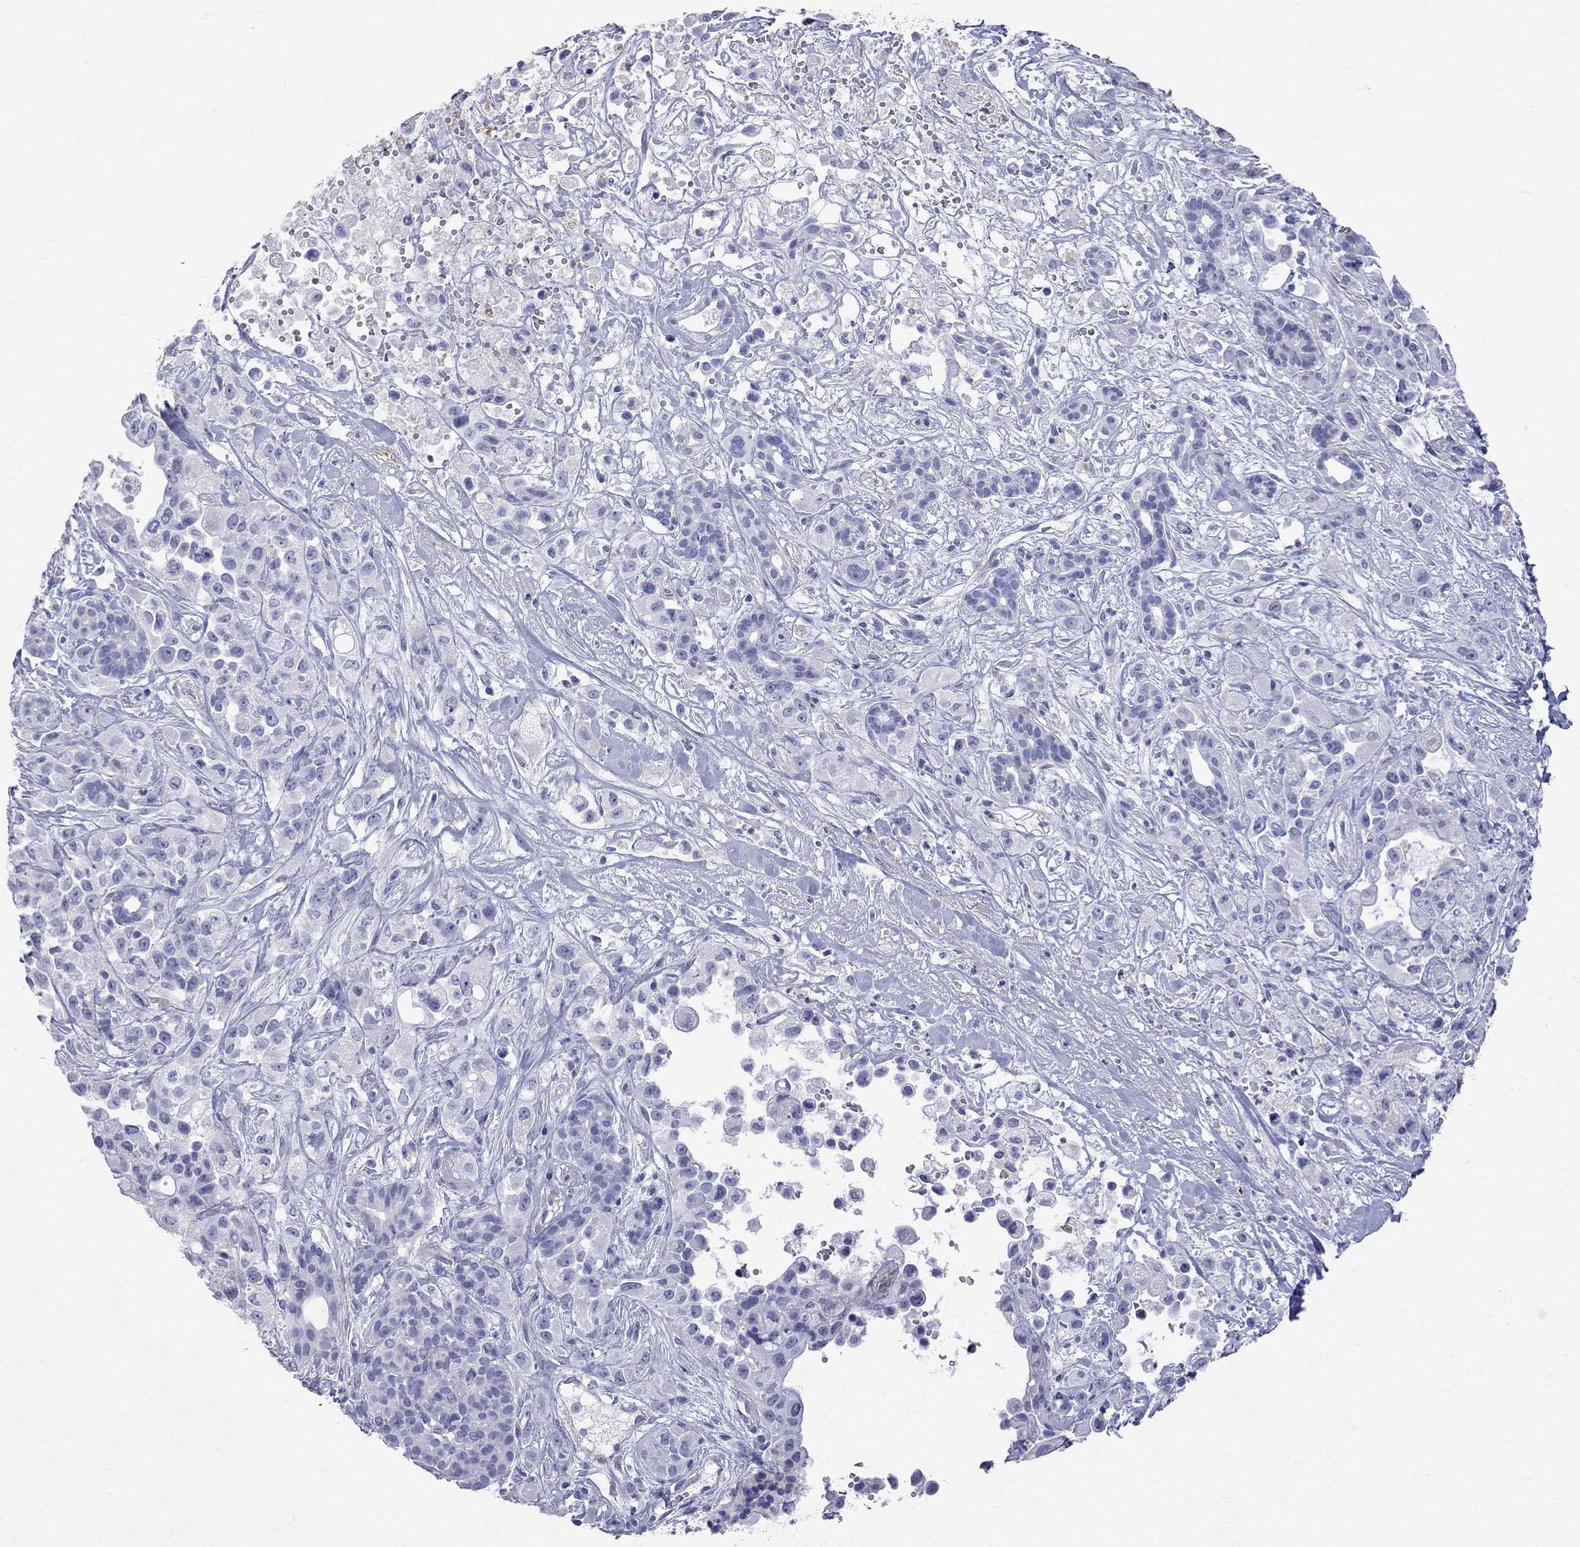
{"staining": {"intensity": "negative", "quantity": "none", "location": "none"}, "tissue": "pancreatic cancer", "cell_type": "Tumor cells", "image_type": "cancer", "snomed": [{"axis": "morphology", "description": "Adenocarcinoma, NOS"}, {"axis": "topography", "description": "Pancreas"}], "caption": "There is no significant positivity in tumor cells of pancreatic cancer (adenocarcinoma).", "gene": "S100A3", "patient": {"sex": "male", "age": 44}}